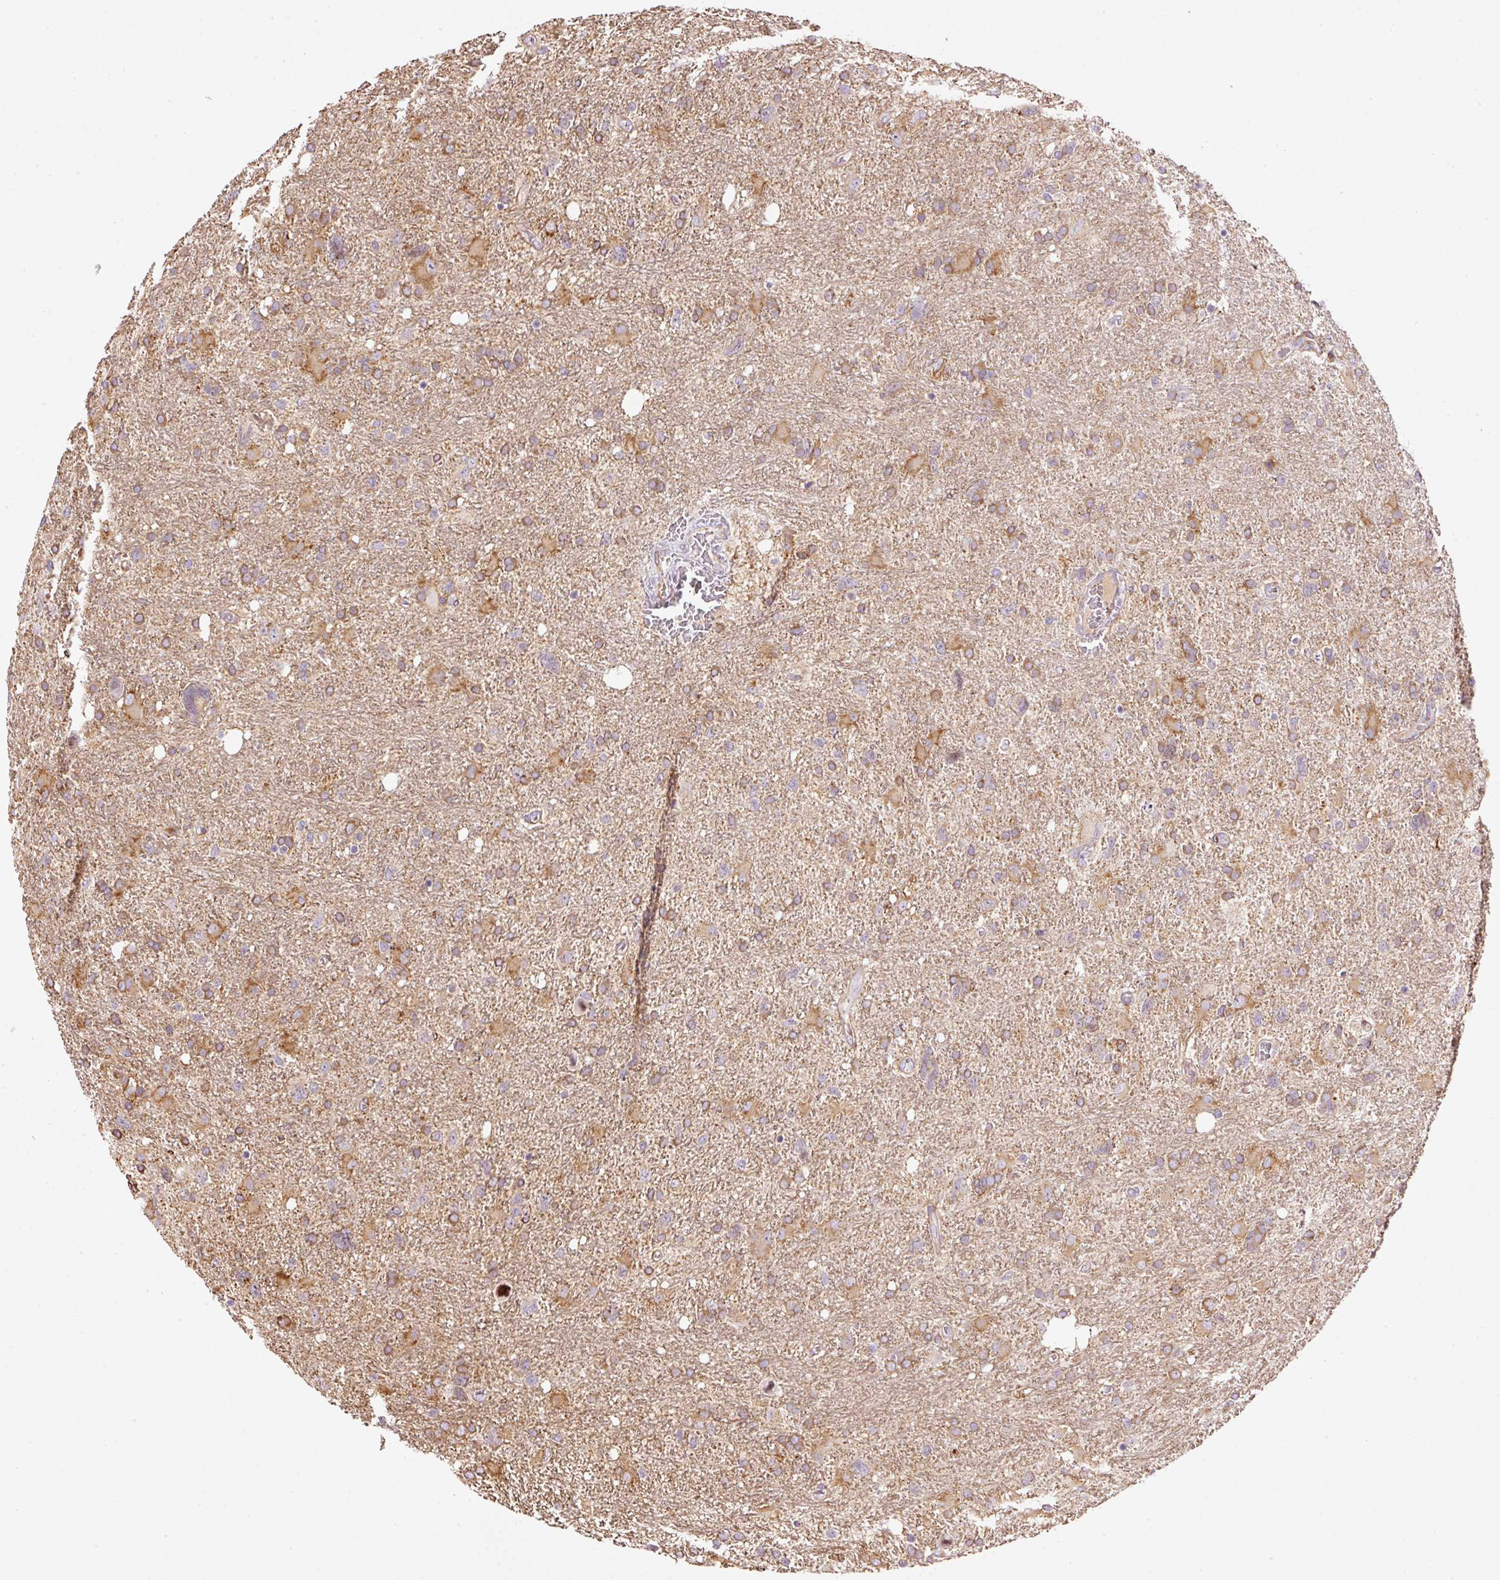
{"staining": {"intensity": "moderate", "quantity": ">75%", "location": "cytoplasmic/membranous"}, "tissue": "glioma", "cell_type": "Tumor cells", "image_type": "cancer", "snomed": [{"axis": "morphology", "description": "Glioma, malignant, High grade"}, {"axis": "topography", "description": "Brain"}], "caption": "Moderate cytoplasmic/membranous staining for a protein is identified in about >75% of tumor cells of malignant glioma (high-grade) using immunohistochemistry.", "gene": "TMEM8B", "patient": {"sex": "male", "age": 61}}